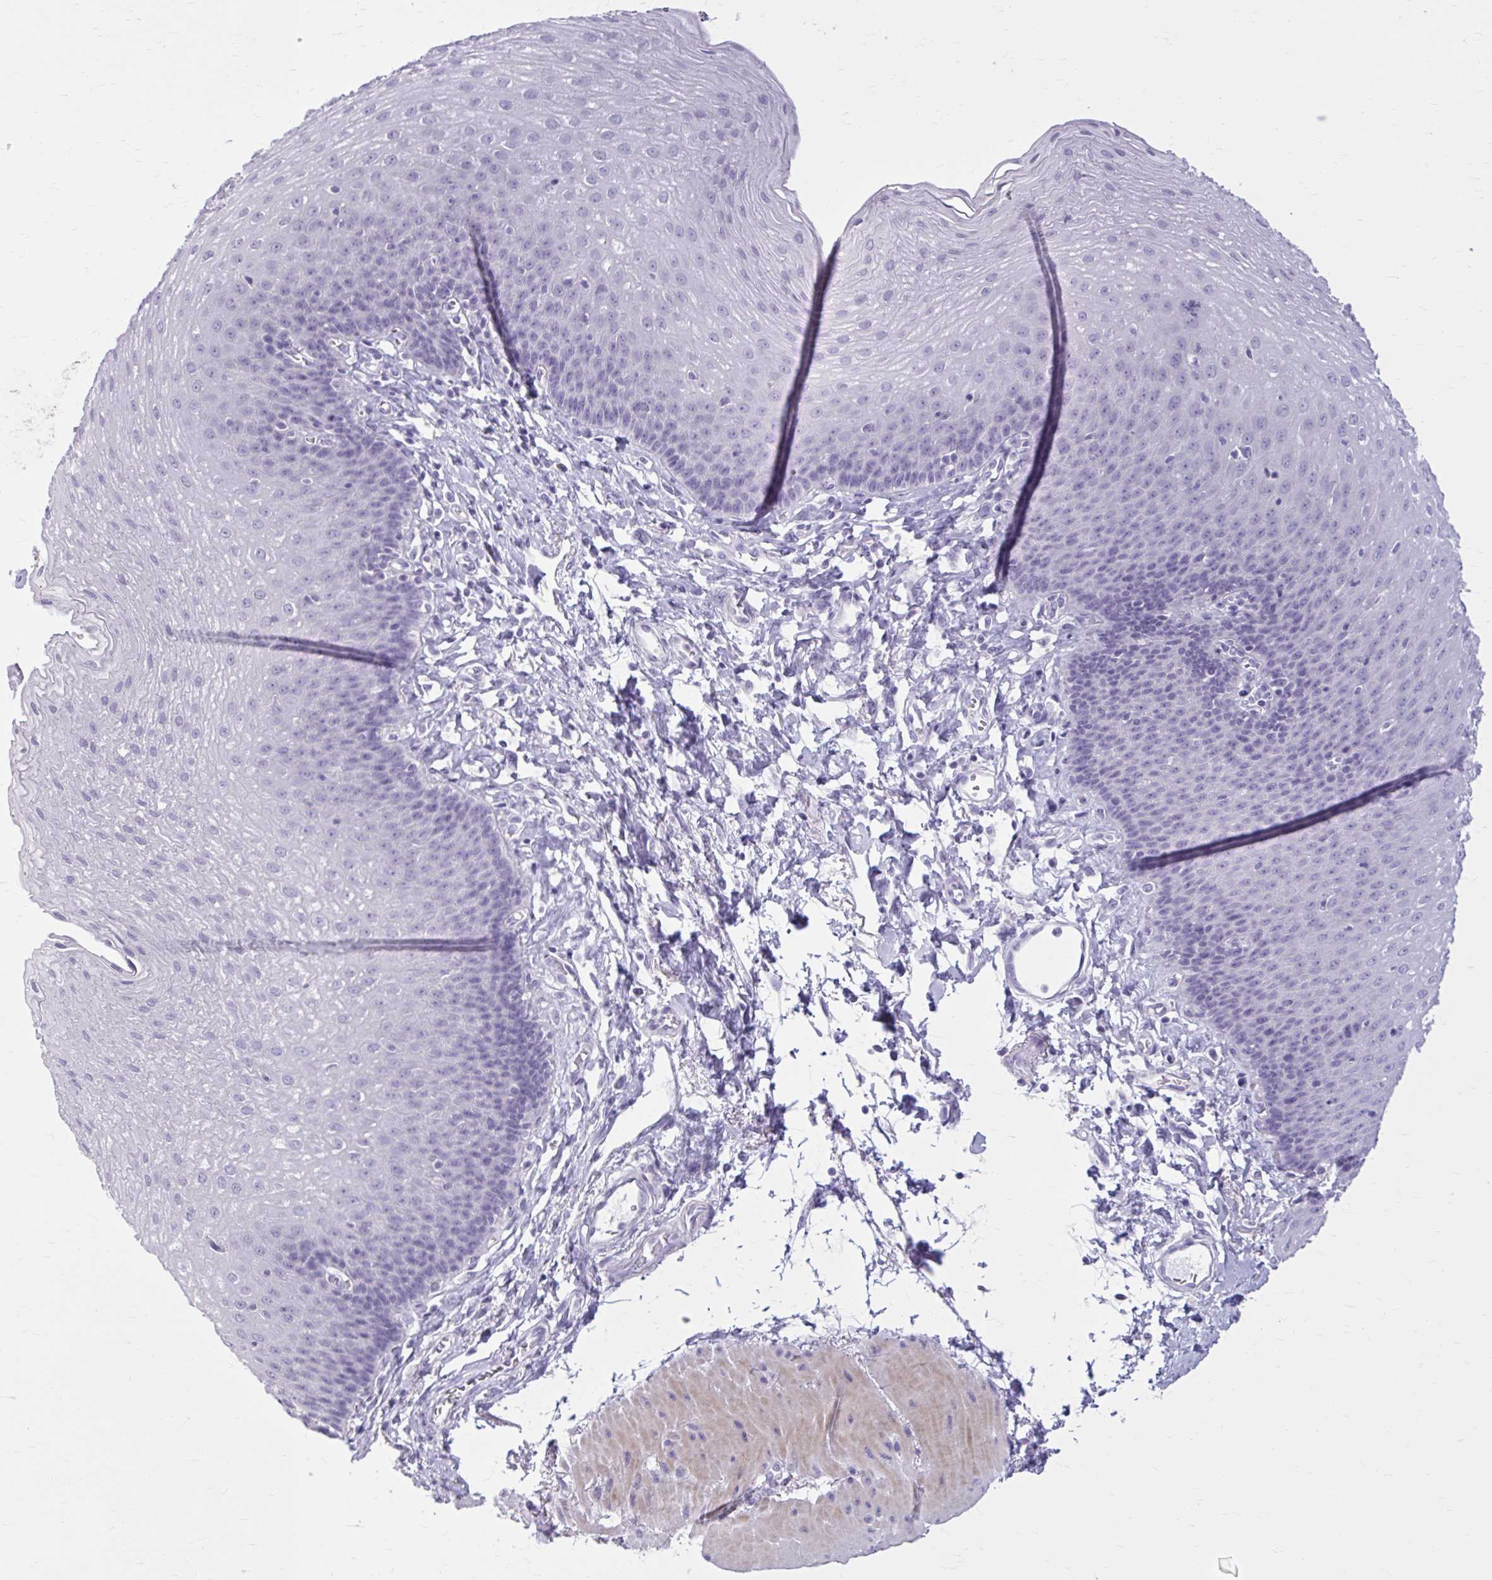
{"staining": {"intensity": "negative", "quantity": "none", "location": "none"}, "tissue": "esophagus", "cell_type": "Squamous epithelial cells", "image_type": "normal", "snomed": [{"axis": "morphology", "description": "Normal tissue, NOS"}, {"axis": "topography", "description": "Esophagus"}], "caption": "This is an immunohistochemistry histopathology image of normal esophagus. There is no expression in squamous epithelial cells.", "gene": "OR4B1", "patient": {"sex": "female", "age": 81}}